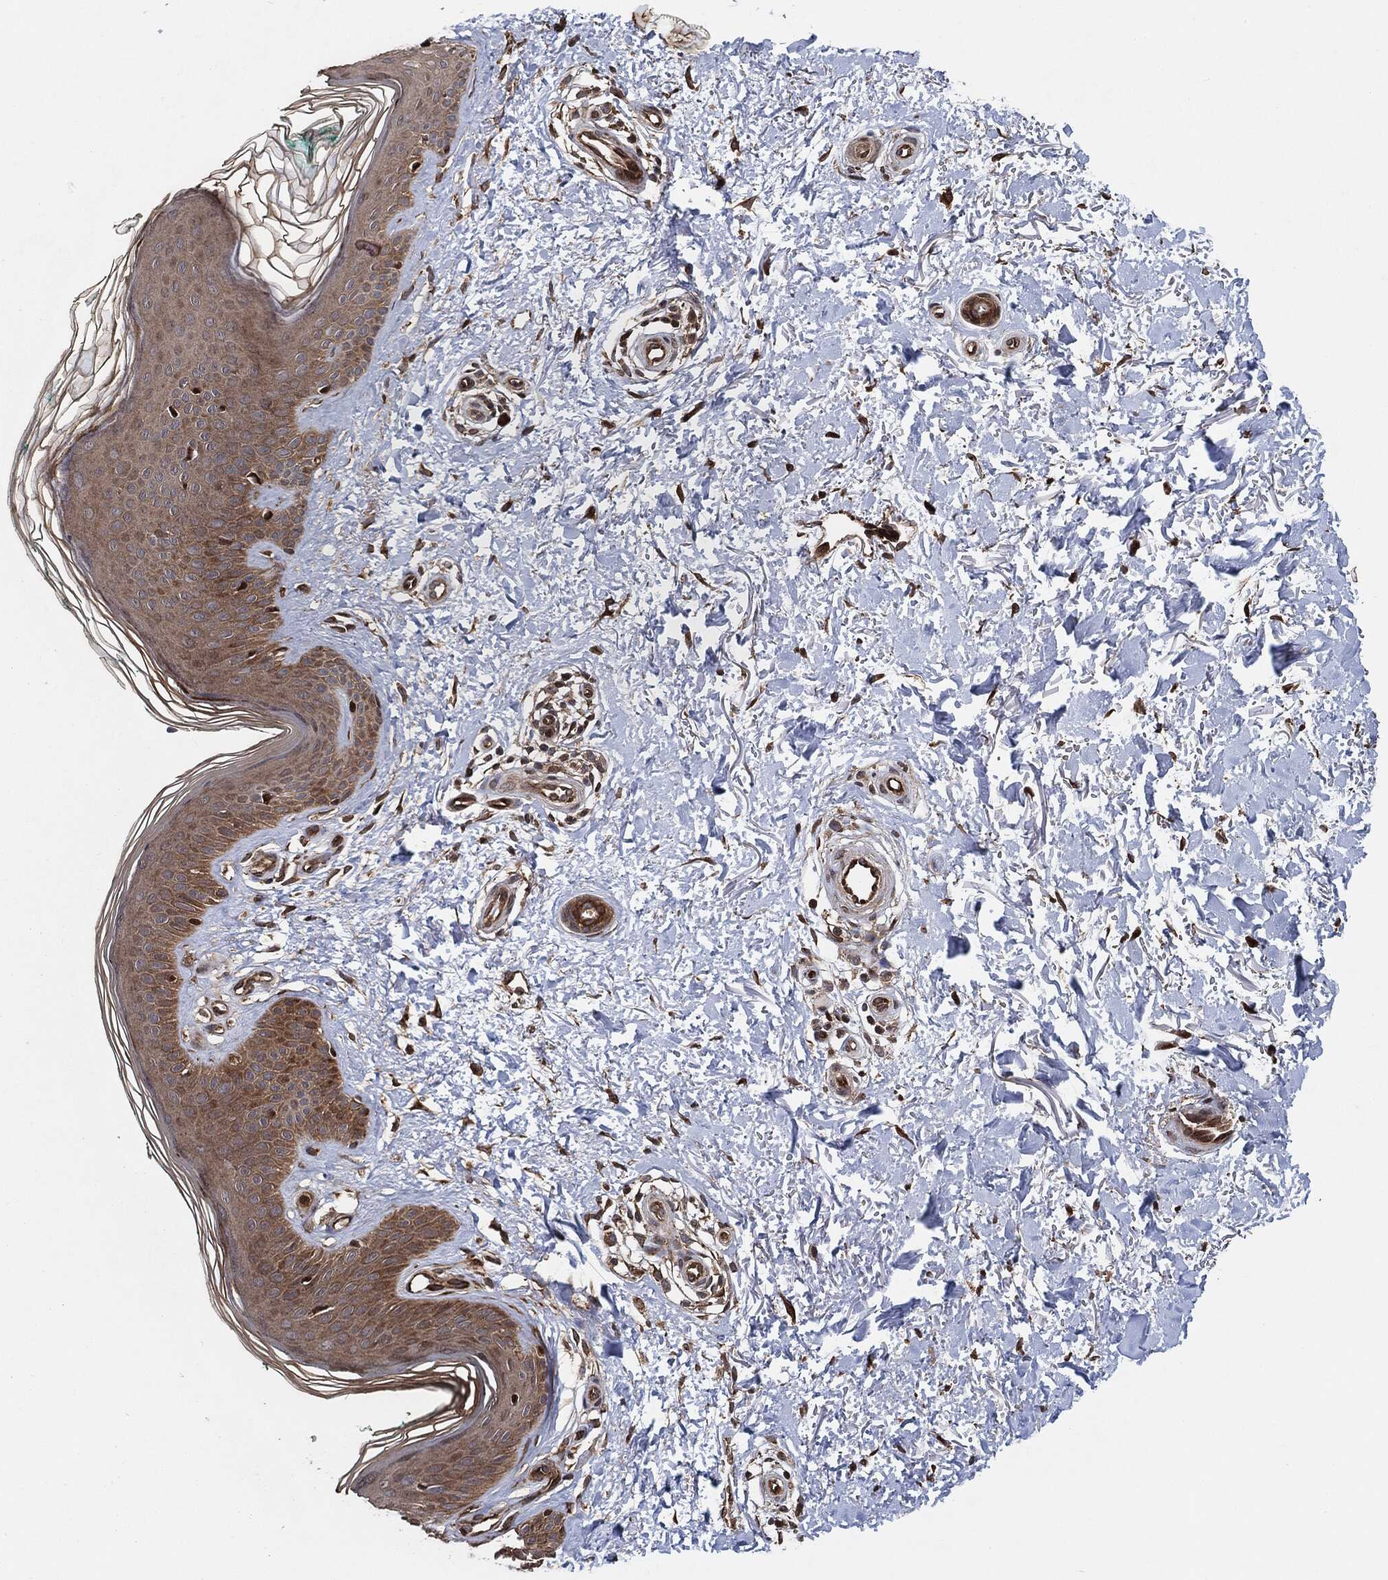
{"staining": {"intensity": "strong", "quantity": "25%-75%", "location": "cytoplasmic/membranous"}, "tissue": "skin", "cell_type": "Fibroblasts", "image_type": "normal", "snomed": [{"axis": "morphology", "description": "Normal tissue, NOS"}, {"axis": "morphology", "description": "Inflammation, NOS"}, {"axis": "morphology", "description": "Fibrosis, NOS"}, {"axis": "topography", "description": "Skin"}], "caption": "Human skin stained with a brown dye exhibits strong cytoplasmic/membranous positive expression in about 25%-75% of fibroblasts.", "gene": "BCAR1", "patient": {"sex": "male", "age": 71}}